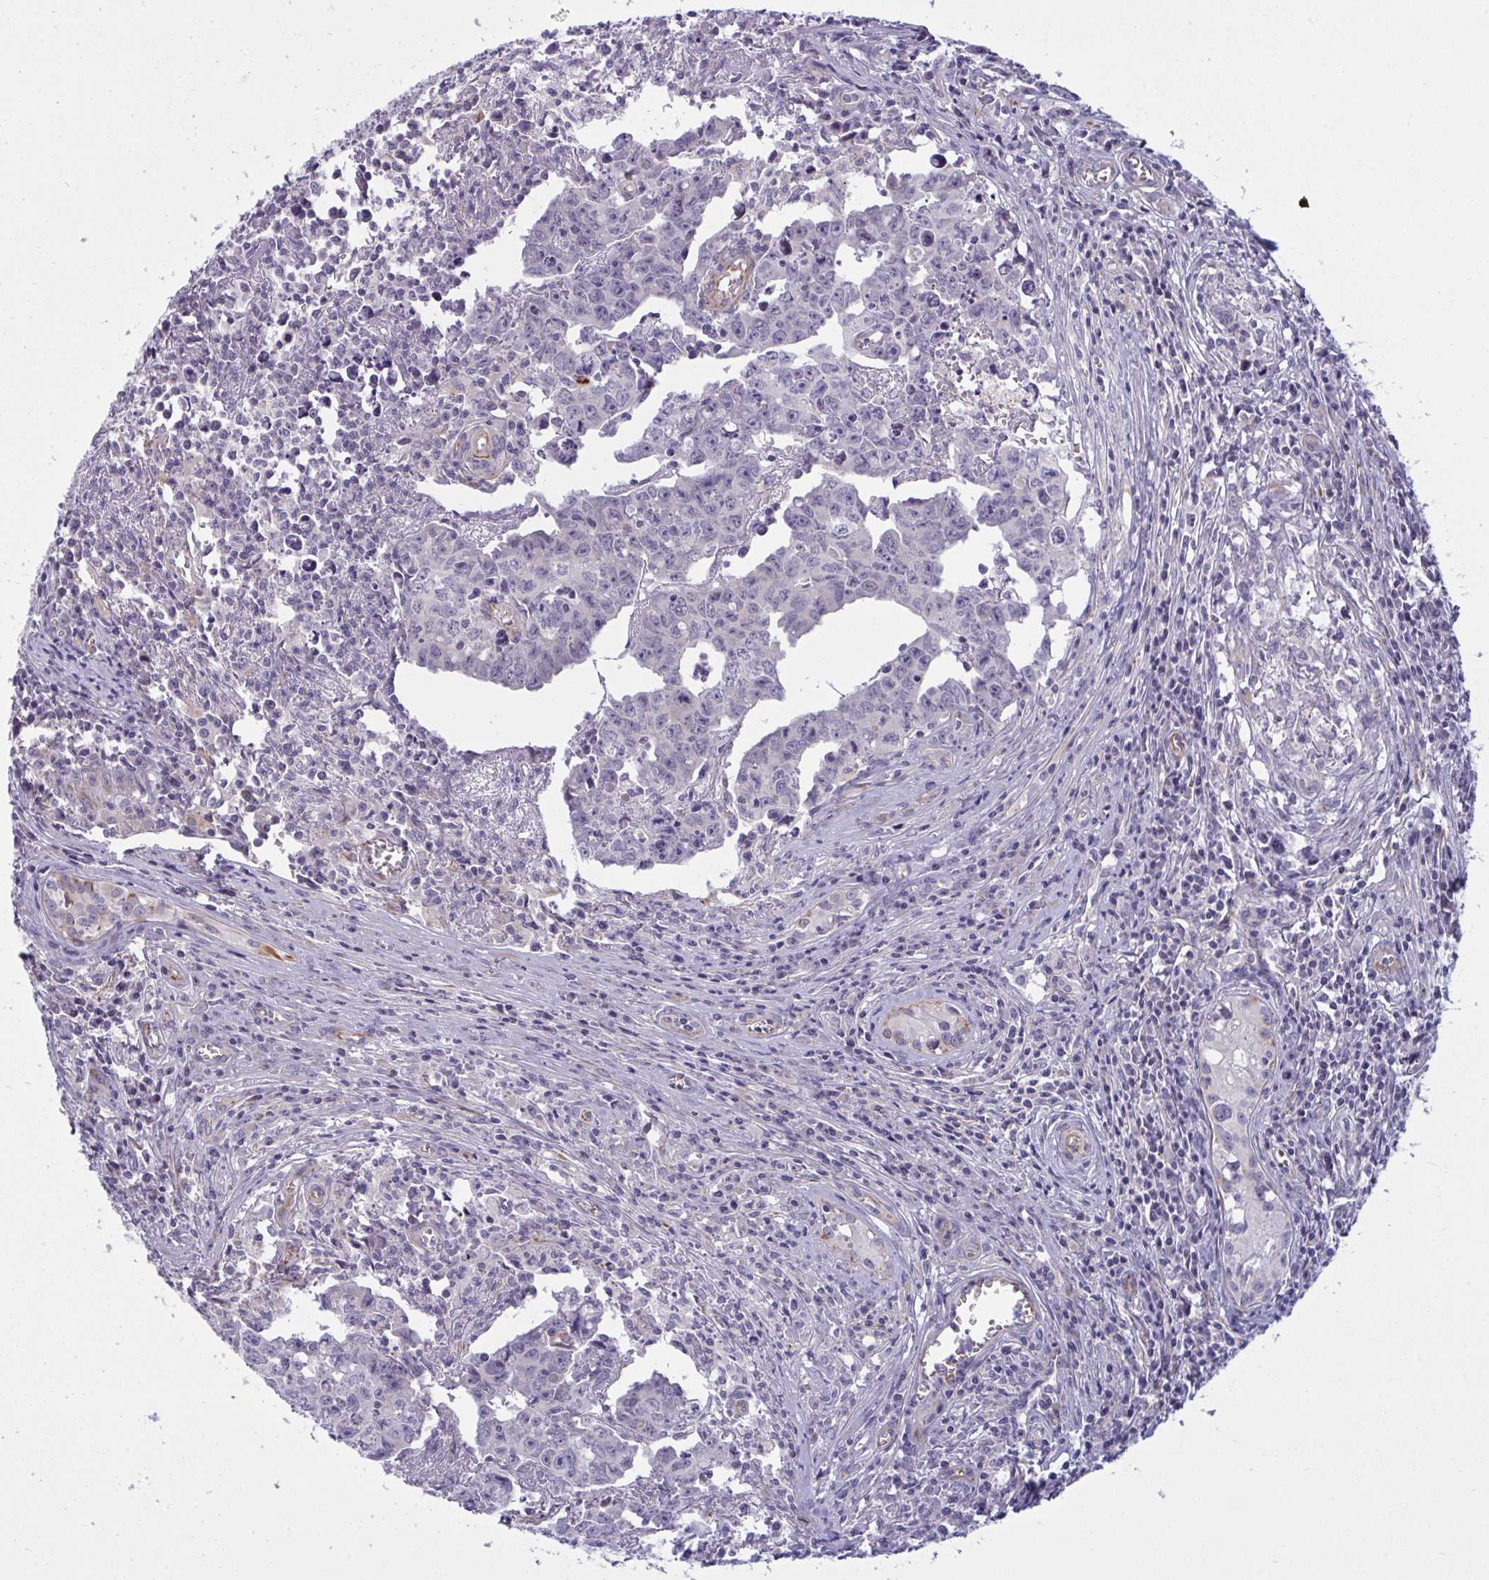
{"staining": {"intensity": "negative", "quantity": "none", "location": "none"}, "tissue": "testis cancer", "cell_type": "Tumor cells", "image_type": "cancer", "snomed": [{"axis": "morphology", "description": "Carcinoma, Embryonal, NOS"}, {"axis": "topography", "description": "Testis"}], "caption": "Immunohistochemical staining of human testis embryonal carcinoma reveals no significant positivity in tumor cells.", "gene": "DCBLD1", "patient": {"sex": "male", "age": 22}}